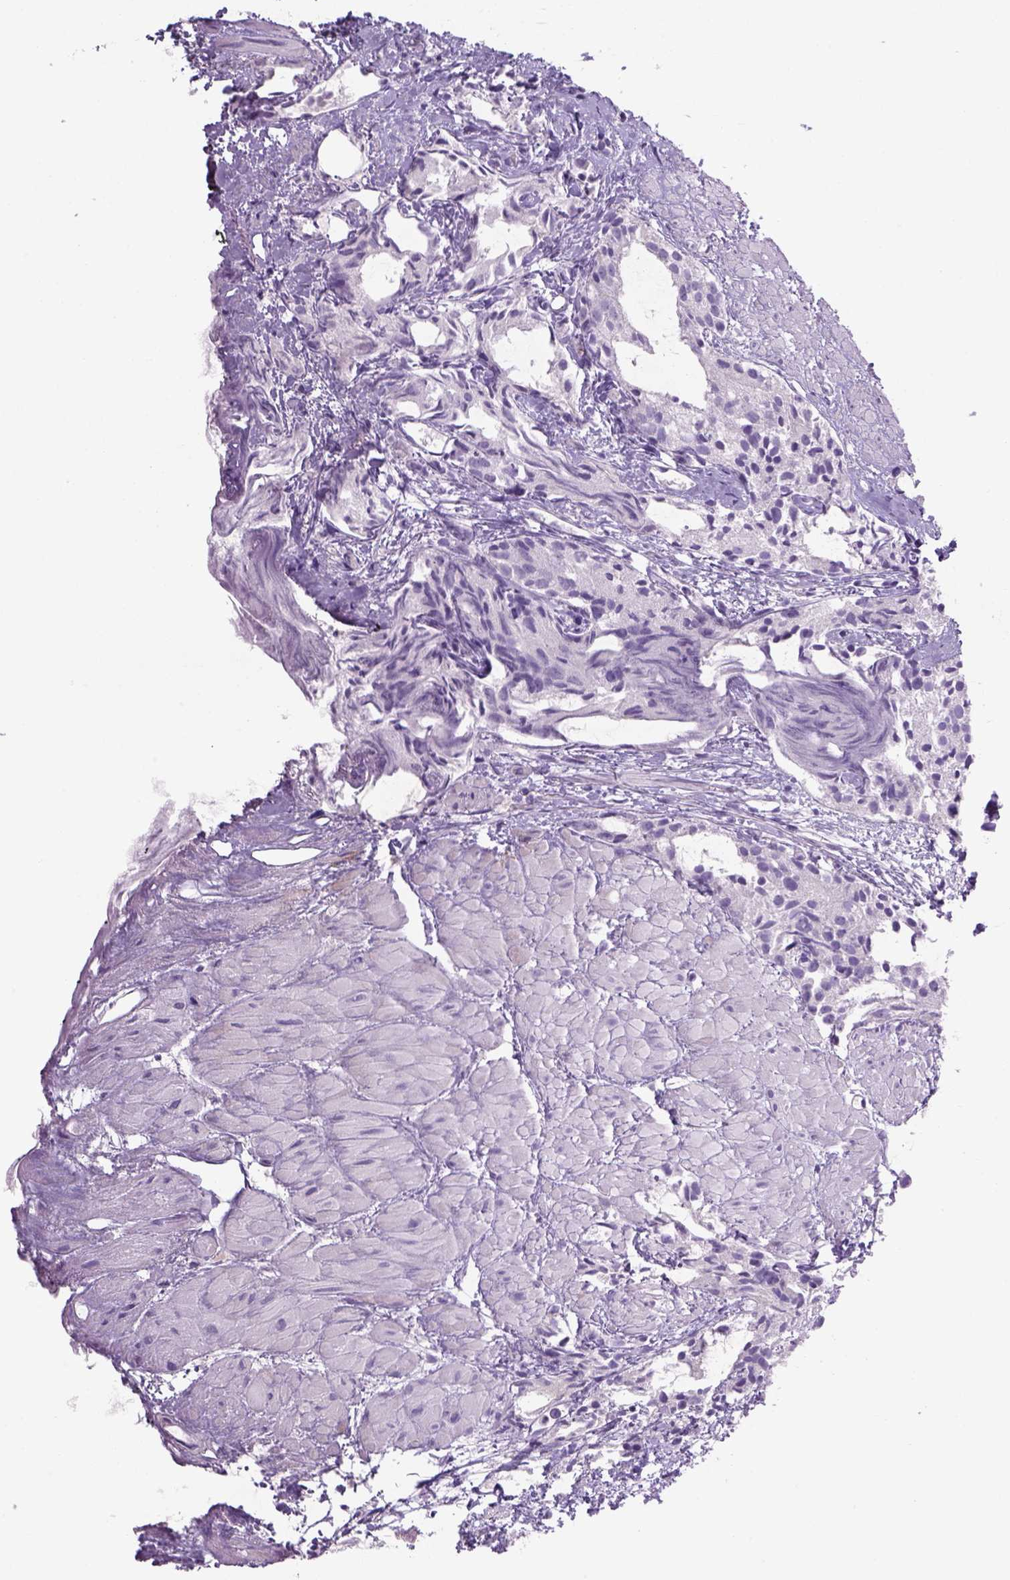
{"staining": {"intensity": "negative", "quantity": "none", "location": "none"}, "tissue": "prostate cancer", "cell_type": "Tumor cells", "image_type": "cancer", "snomed": [{"axis": "morphology", "description": "Adenocarcinoma, High grade"}, {"axis": "topography", "description": "Prostate"}], "caption": "This is a photomicrograph of immunohistochemistry (IHC) staining of prostate high-grade adenocarcinoma, which shows no expression in tumor cells.", "gene": "TENM4", "patient": {"sex": "male", "age": 79}}